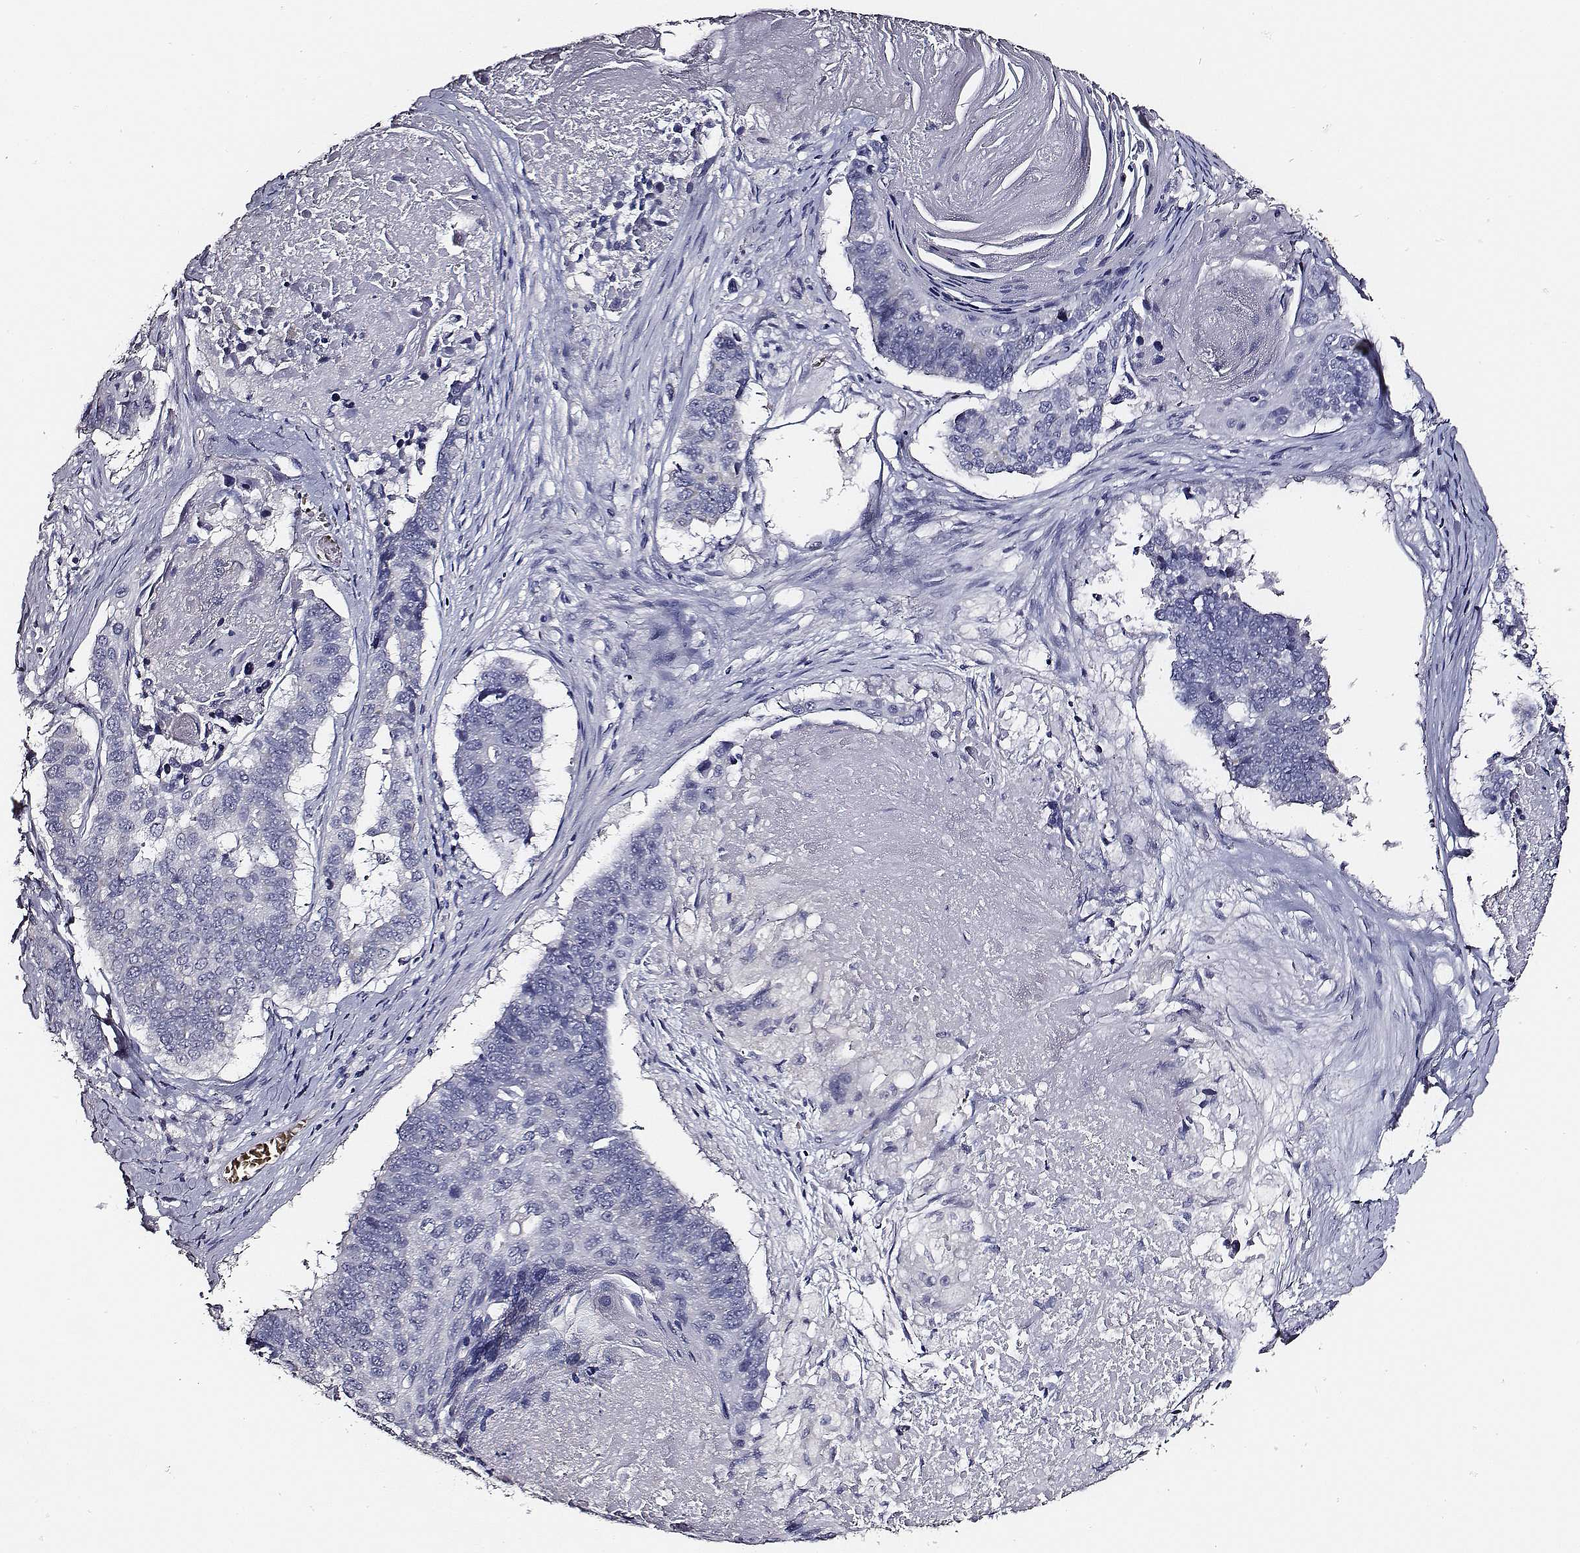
{"staining": {"intensity": "negative", "quantity": "none", "location": "none"}, "tissue": "lung cancer", "cell_type": "Tumor cells", "image_type": "cancer", "snomed": [{"axis": "morphology", "description": "Squamous cell carcinoma, NOS"}, {"axis": "topography", "description": "Lung"}], "caption": "Tumor cells show no significant staining in lung squamous cell carcinoma. The staining is performed using DAB brown chromogen with nuclei counter-stained in using hematoxylin.", "gene": "AADAT", "patient": {"sex": "male", "age": 73}}